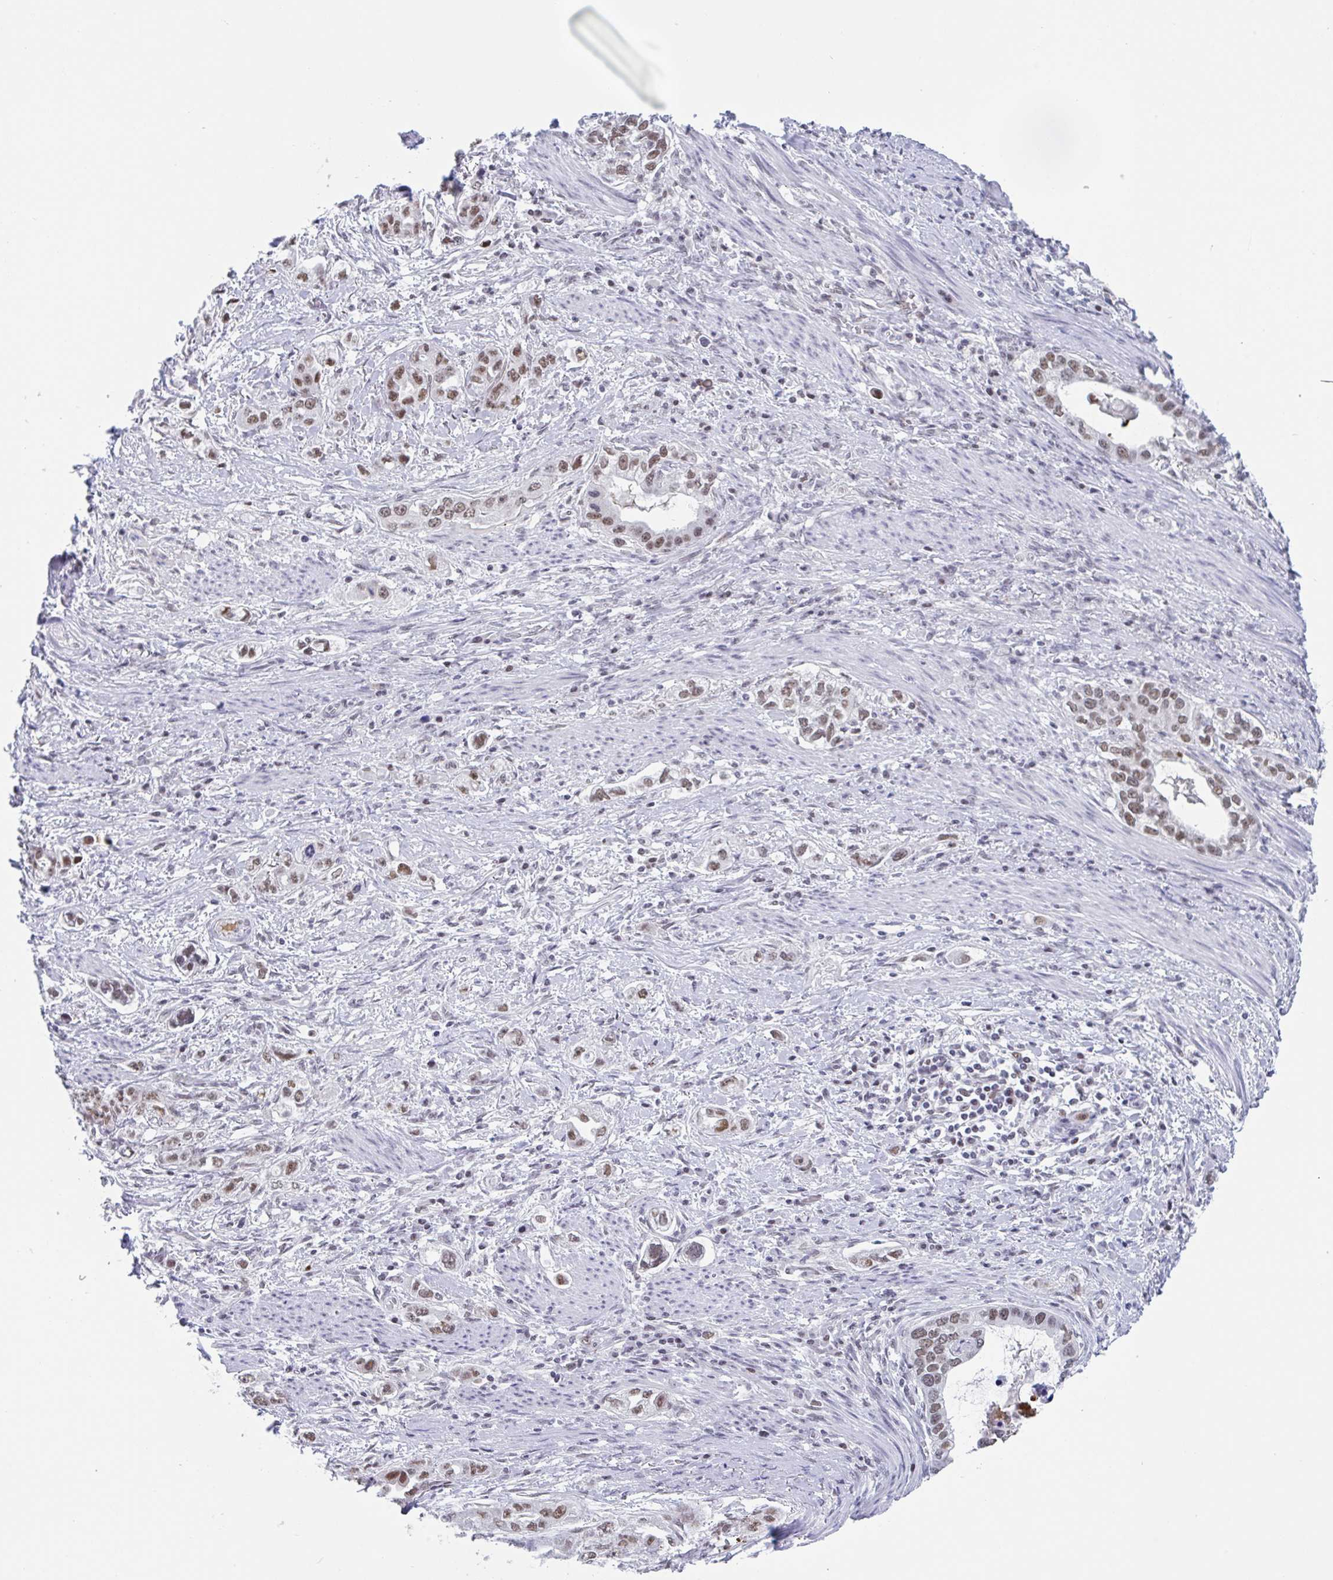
{"staining": {"intensity": "moderate", "quantity": ">75%", "location": "nuclear"}, "tissue": "stomach cancer", "cell_type": "Tumor cells", "image_type": "cancer", "snomed": [{"axis": "morphology", "description": "Adenocarcinoma, NOS"}, {"axis": "topography", "description": "Stomach, lower"}], "caption": "High-magnification brightfield microscopy of stomach cancer stained with DAB (brown) and counterstained with hematoxylin (blue). tumor cells exhibit moderate nuclear staining is identified in about>75% of cells.", "gene": "PLG", "patient": {"sex": "female", "age": 93}}